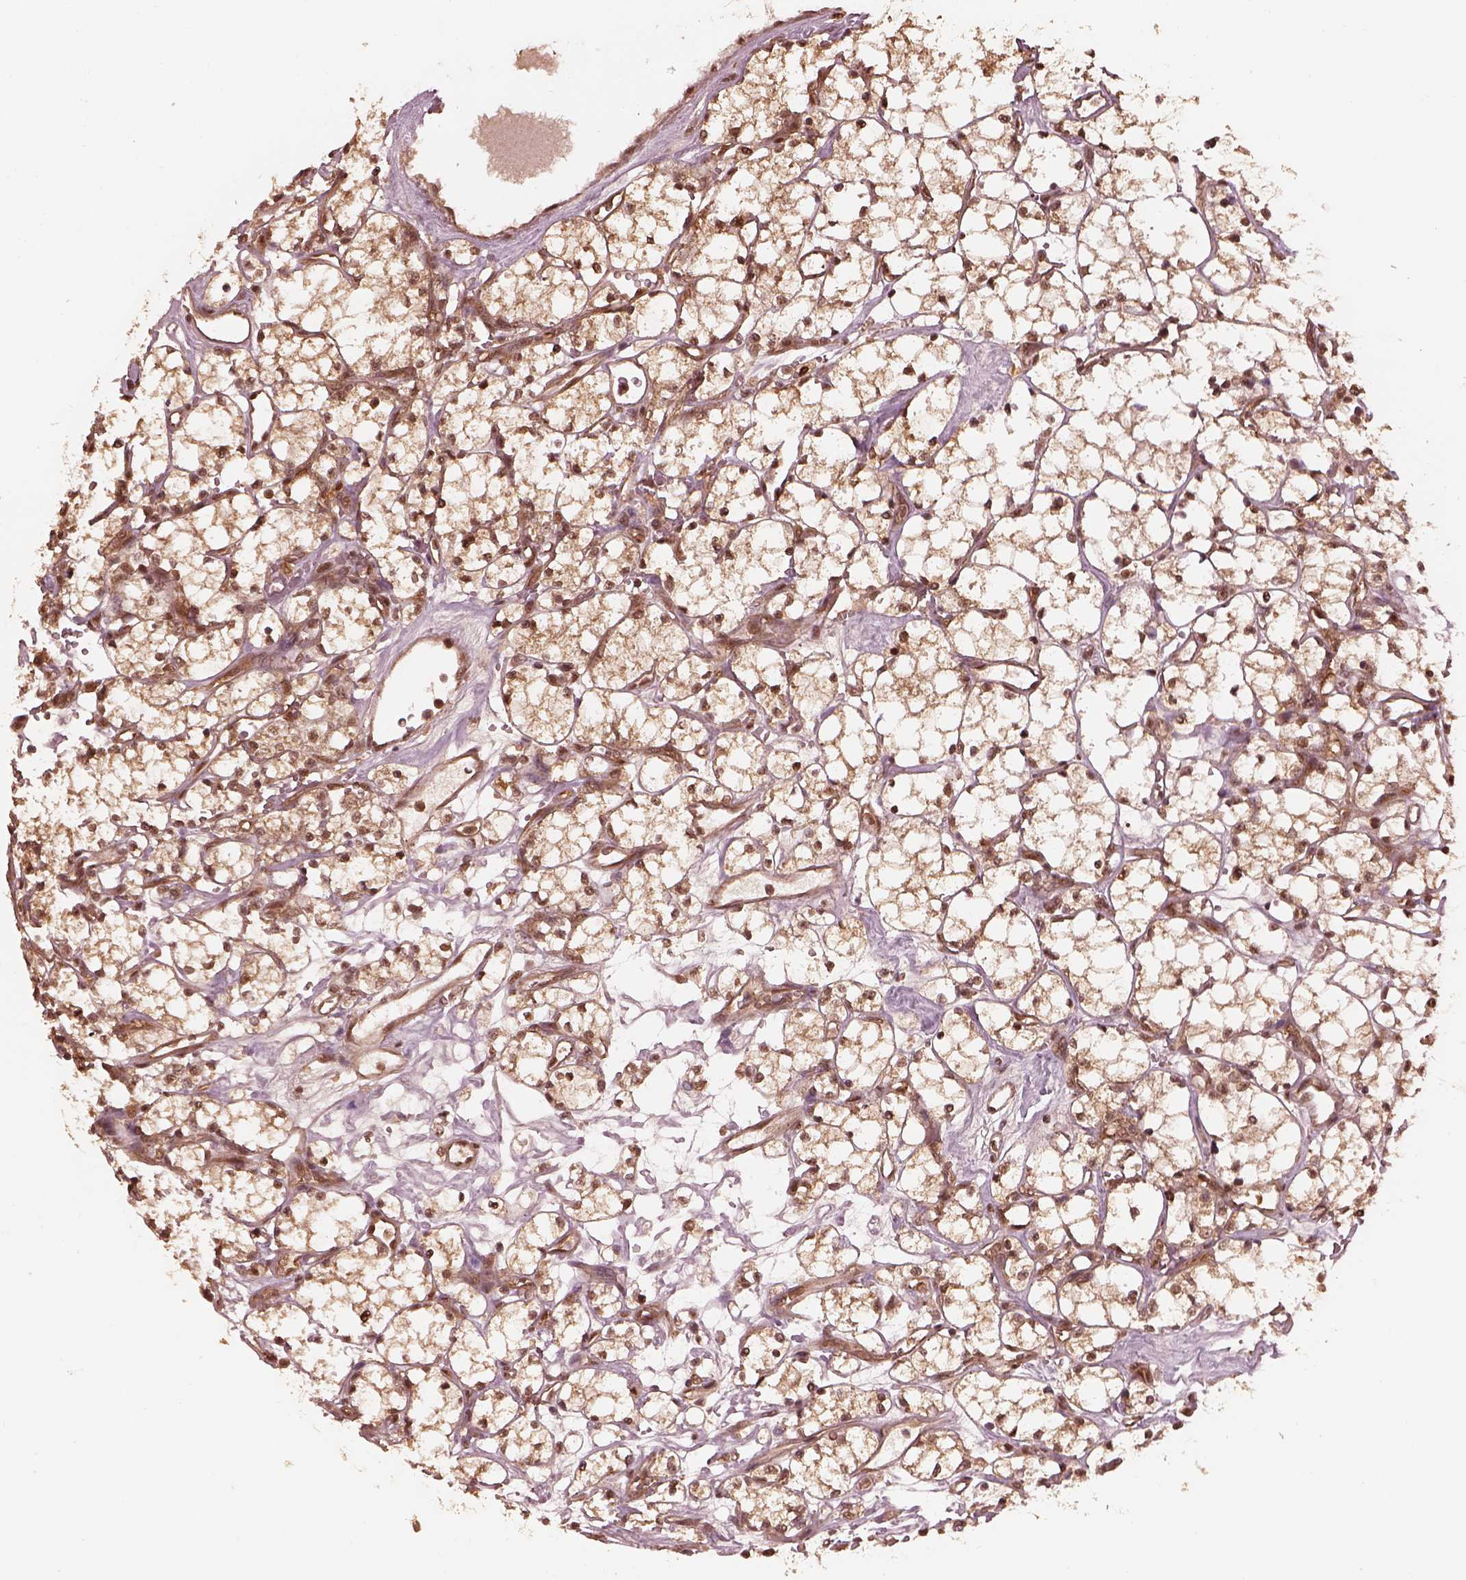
{"staining": {"intensity": "moderate", "quantity": ">75%", "location": "cytoplasmic/membranous,nuclear"}, "tissue": "renal cancer", "cell_type": "Tumor cells", "image_type": "cancer", "snomed": [{"axis": "morphology", "description": "Adenocarcinoma, NOS"}, {"axis": "topography", "description": "Kidney"}], "caption": "Protein staining exhibits moderate cytoplasmic/membranous and nuclear staining in about >75% of tumor cells in adenocarcinoma (renal).", "gene": "PSMC5", "patient": {"sex": "female", "age": 69}}